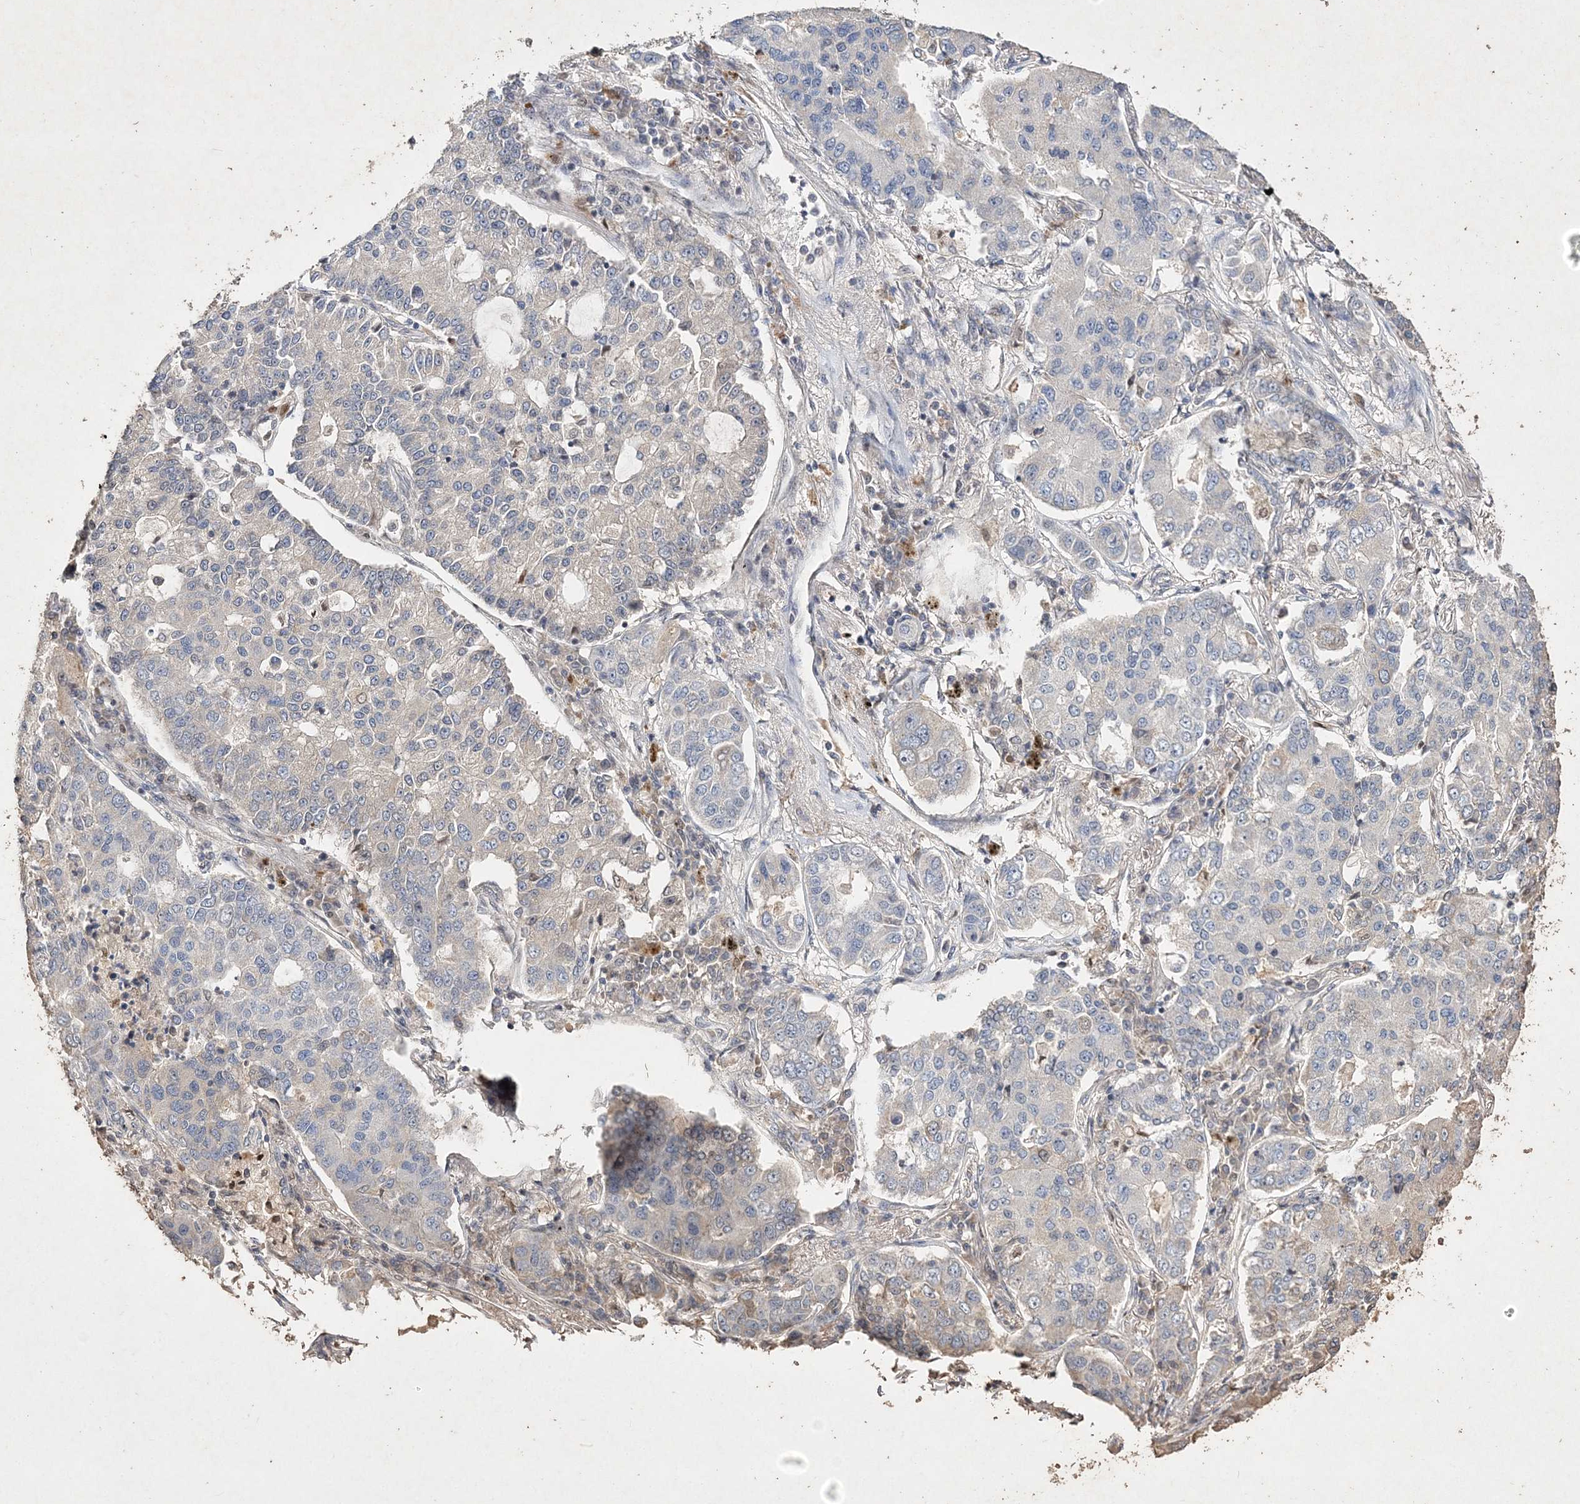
{"staining": {"intensity": "negative", "quantity": "none", "location": "none"}, "tissue": "lung cancer", "cell_type": "Tumor cells", "image_type": "cancer", "snomed": [{"axis": "morphology", "description": "Adenocarcinoma, NOS"}, {"axis": "topography", "description": "Lung"}], "caption": "Tumor cells are negative for brown protein staining in lung cancer (adenocarcinoma).", "gene": "C3orf38", "patient": {"sex": "male", "age": 49}}